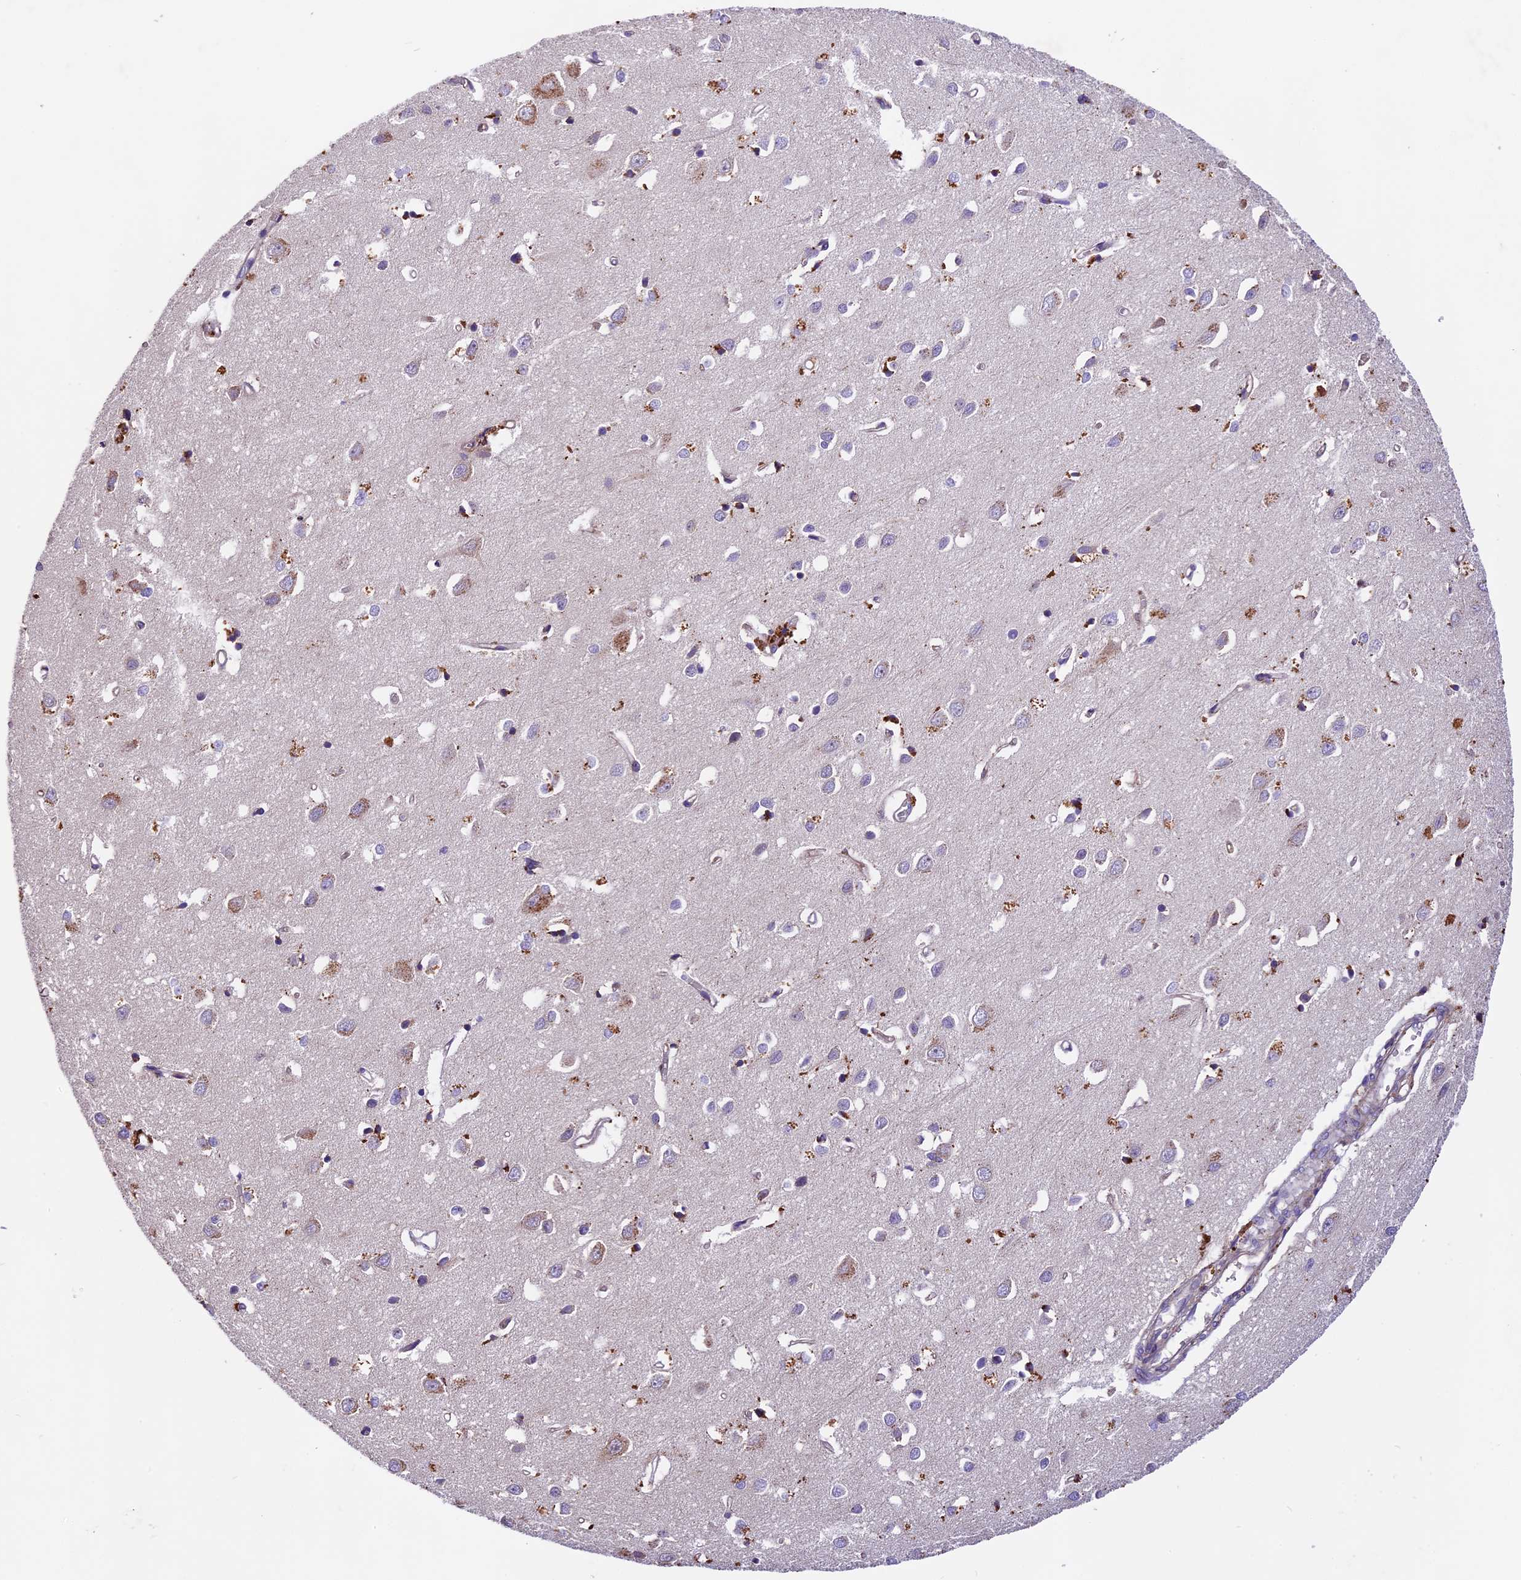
{"staining": {"intensity": "negative", "quantity": "none", "location": "none"}, "tissue": "cerebral cortex", "cell_type": "Endothelial cells", "image_type": "normal", "snomed": [{"axis": "morphology", "description": "Normal tissue, NOS"}, {"axis": "topography", "description": "Cerebral cortex"}], "caption": "Immunohistochemistry image of unremarkable cerebral cortex: human cerebral cortex stained with DAB reveals no significant protein staining in endothelial cells. (Immunohistochemistry, brightfield microscopy, high magnification).", "gene": "COPE", "patient": {"sex": "female", "age": 64}}